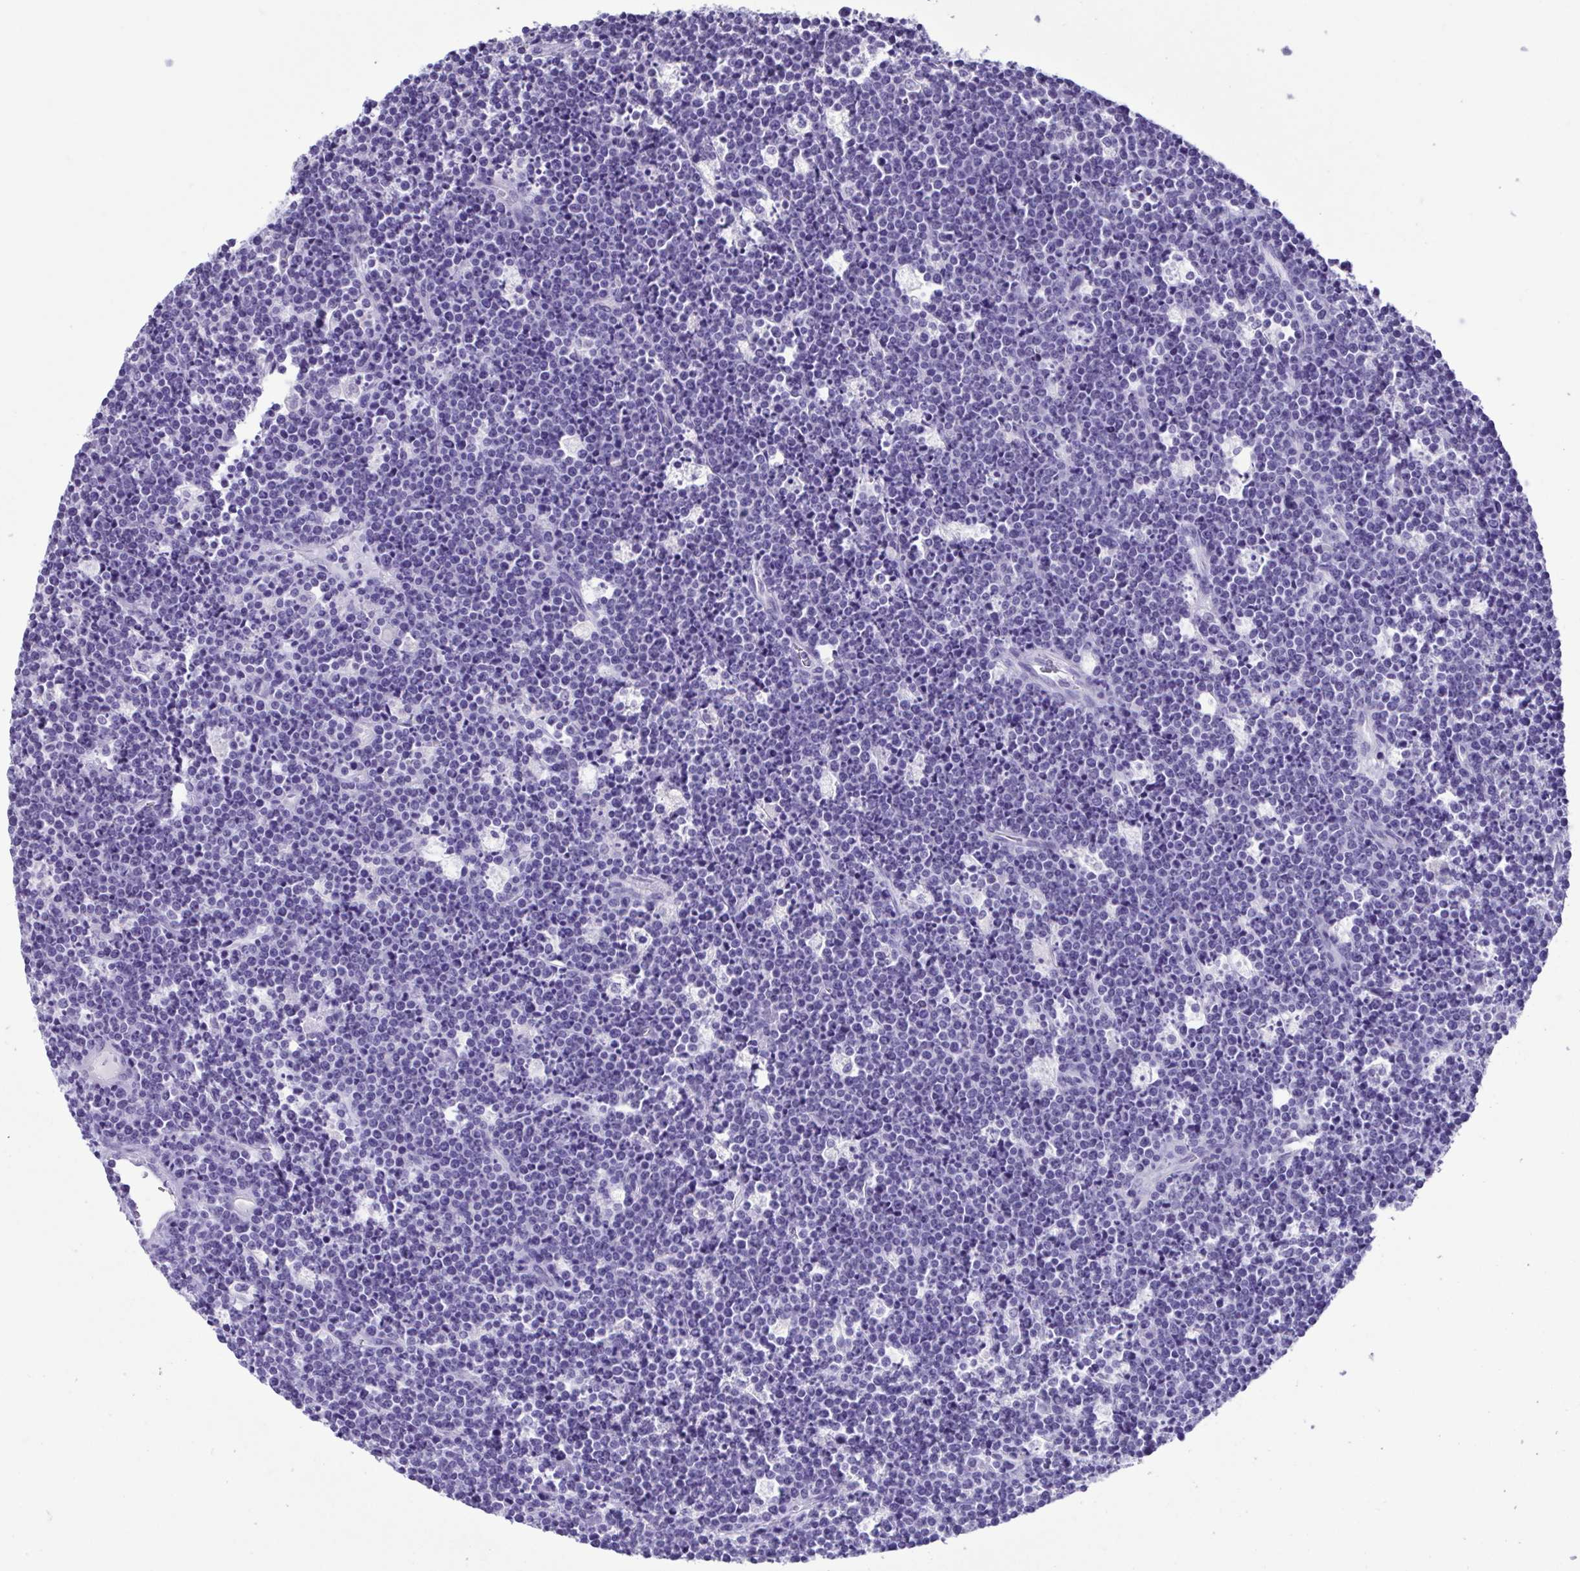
{"staining": {"intensity": "negative", "quantity": "none", "location": "none"}, "tissue": "lymphoma", "cell_type": "Tumor cells", "image_type": "cancer", "snomed": [{"axis": "morphology", "description": "Malignant lymphoma, non-Hodgkin's type, High grade"}, {"axis": "topography", "description": "Ovary"}], "caption": "The IHC histopathology image has no significant positivity in tumor cells of lymphoma tissue. (Brightfield microscopy of DAB (3,3'-diaminobenzidine) immunohistochemistry (IHC) at high magnification).", "gene": "CBY2", "patient": {"sex": "female", "age": 56}}